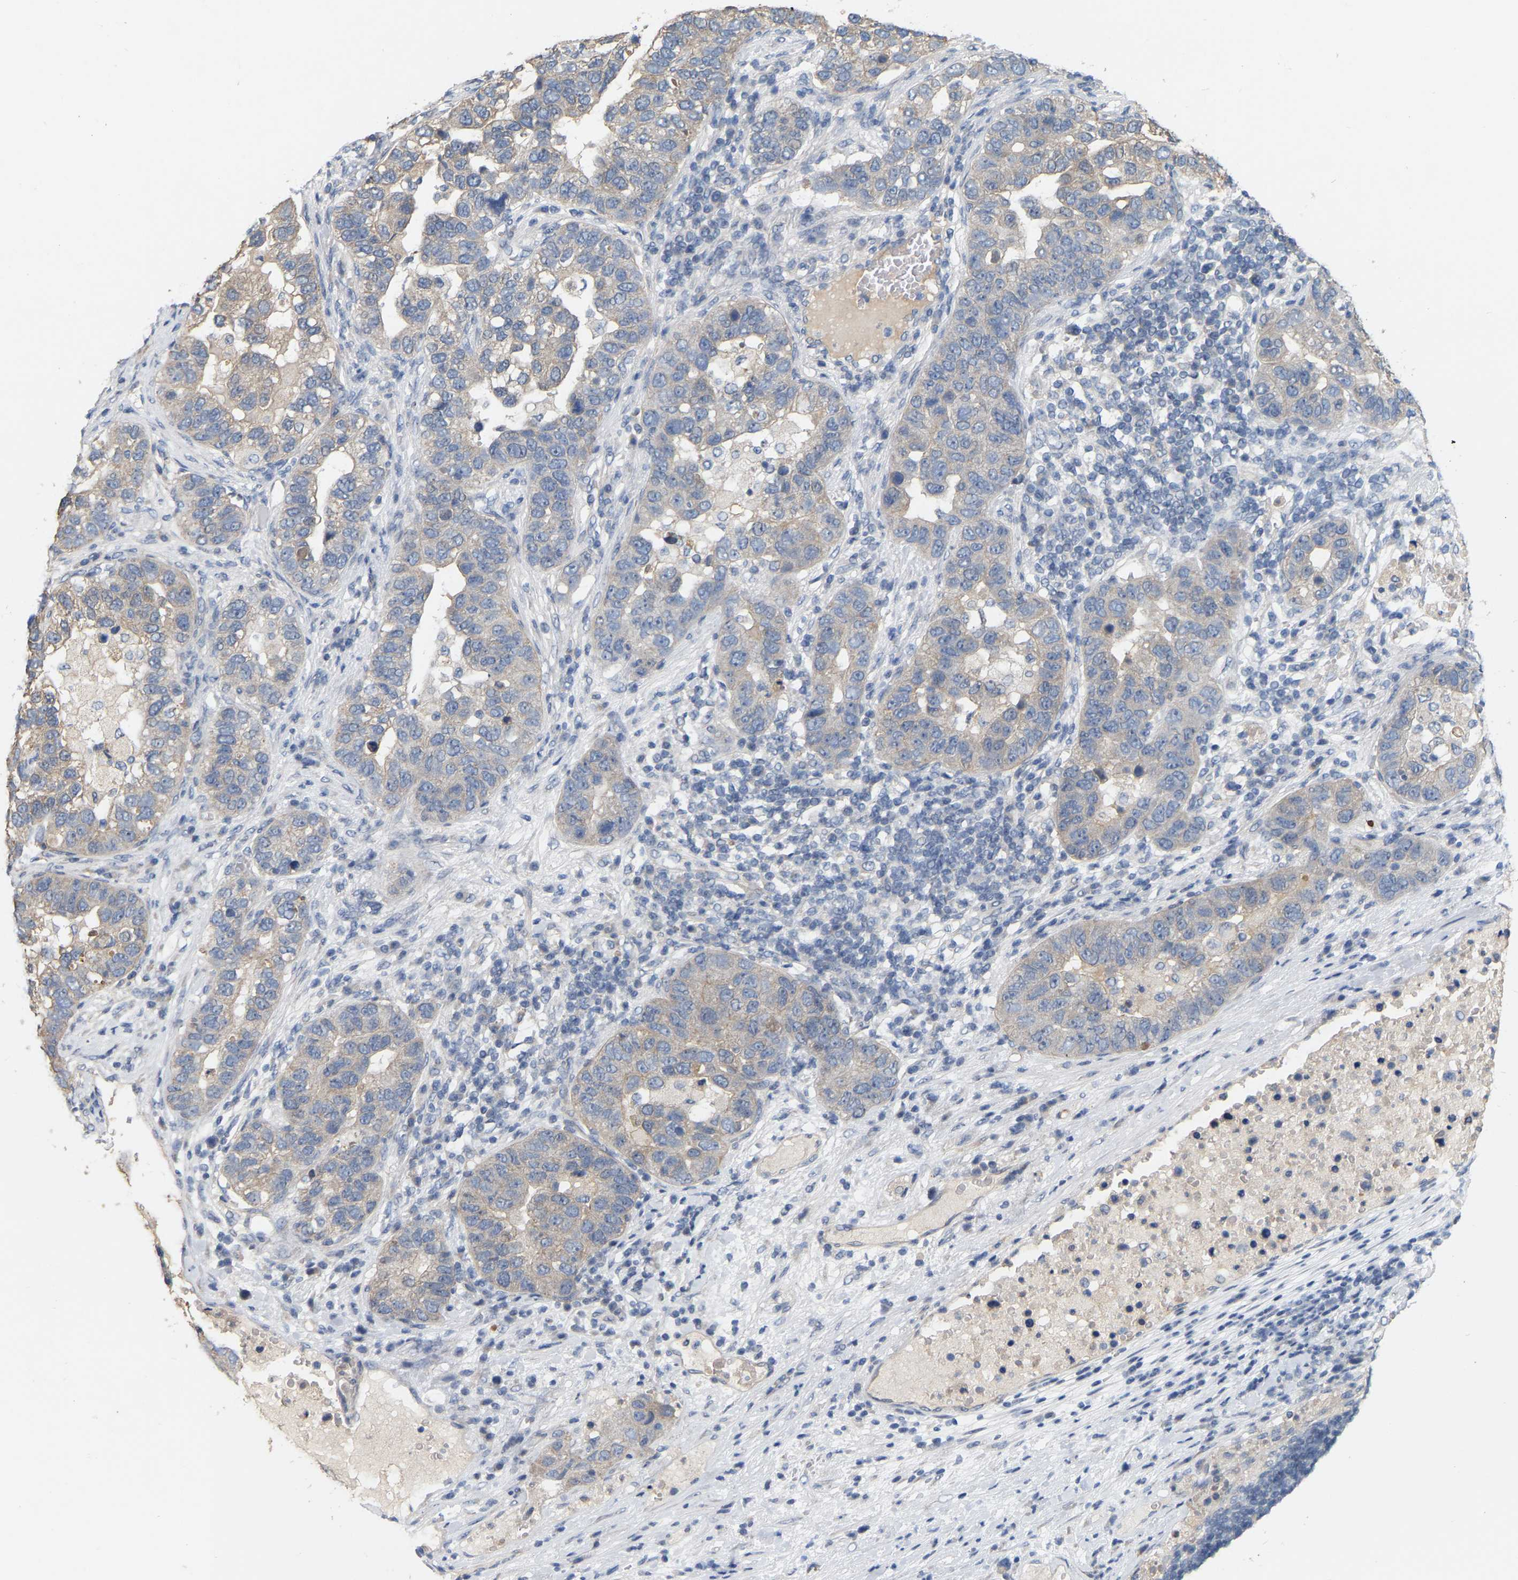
{"staining": {"intensity": "weak", "quantity": "25%-75%", "location": "cytoplasmic/membranous"}, "tissue": "pancreatic cancer", "cell_type": "Tumor cells", "image_type": "cancer", "snomed": [{"axis": "morphology", "description": "Adenocarcinoma, NOS"}, {"axis": "topography", "description": "Pancreas"}], "caption": "The image demonstrates a brown stain indicating the presence of a protein in the cytoplasmic/membranous of tumor cells in pancreatic cancer (adenocarcinoma).", "gene": "SSH1", "patient": {"sex": "female", "age": 61}}